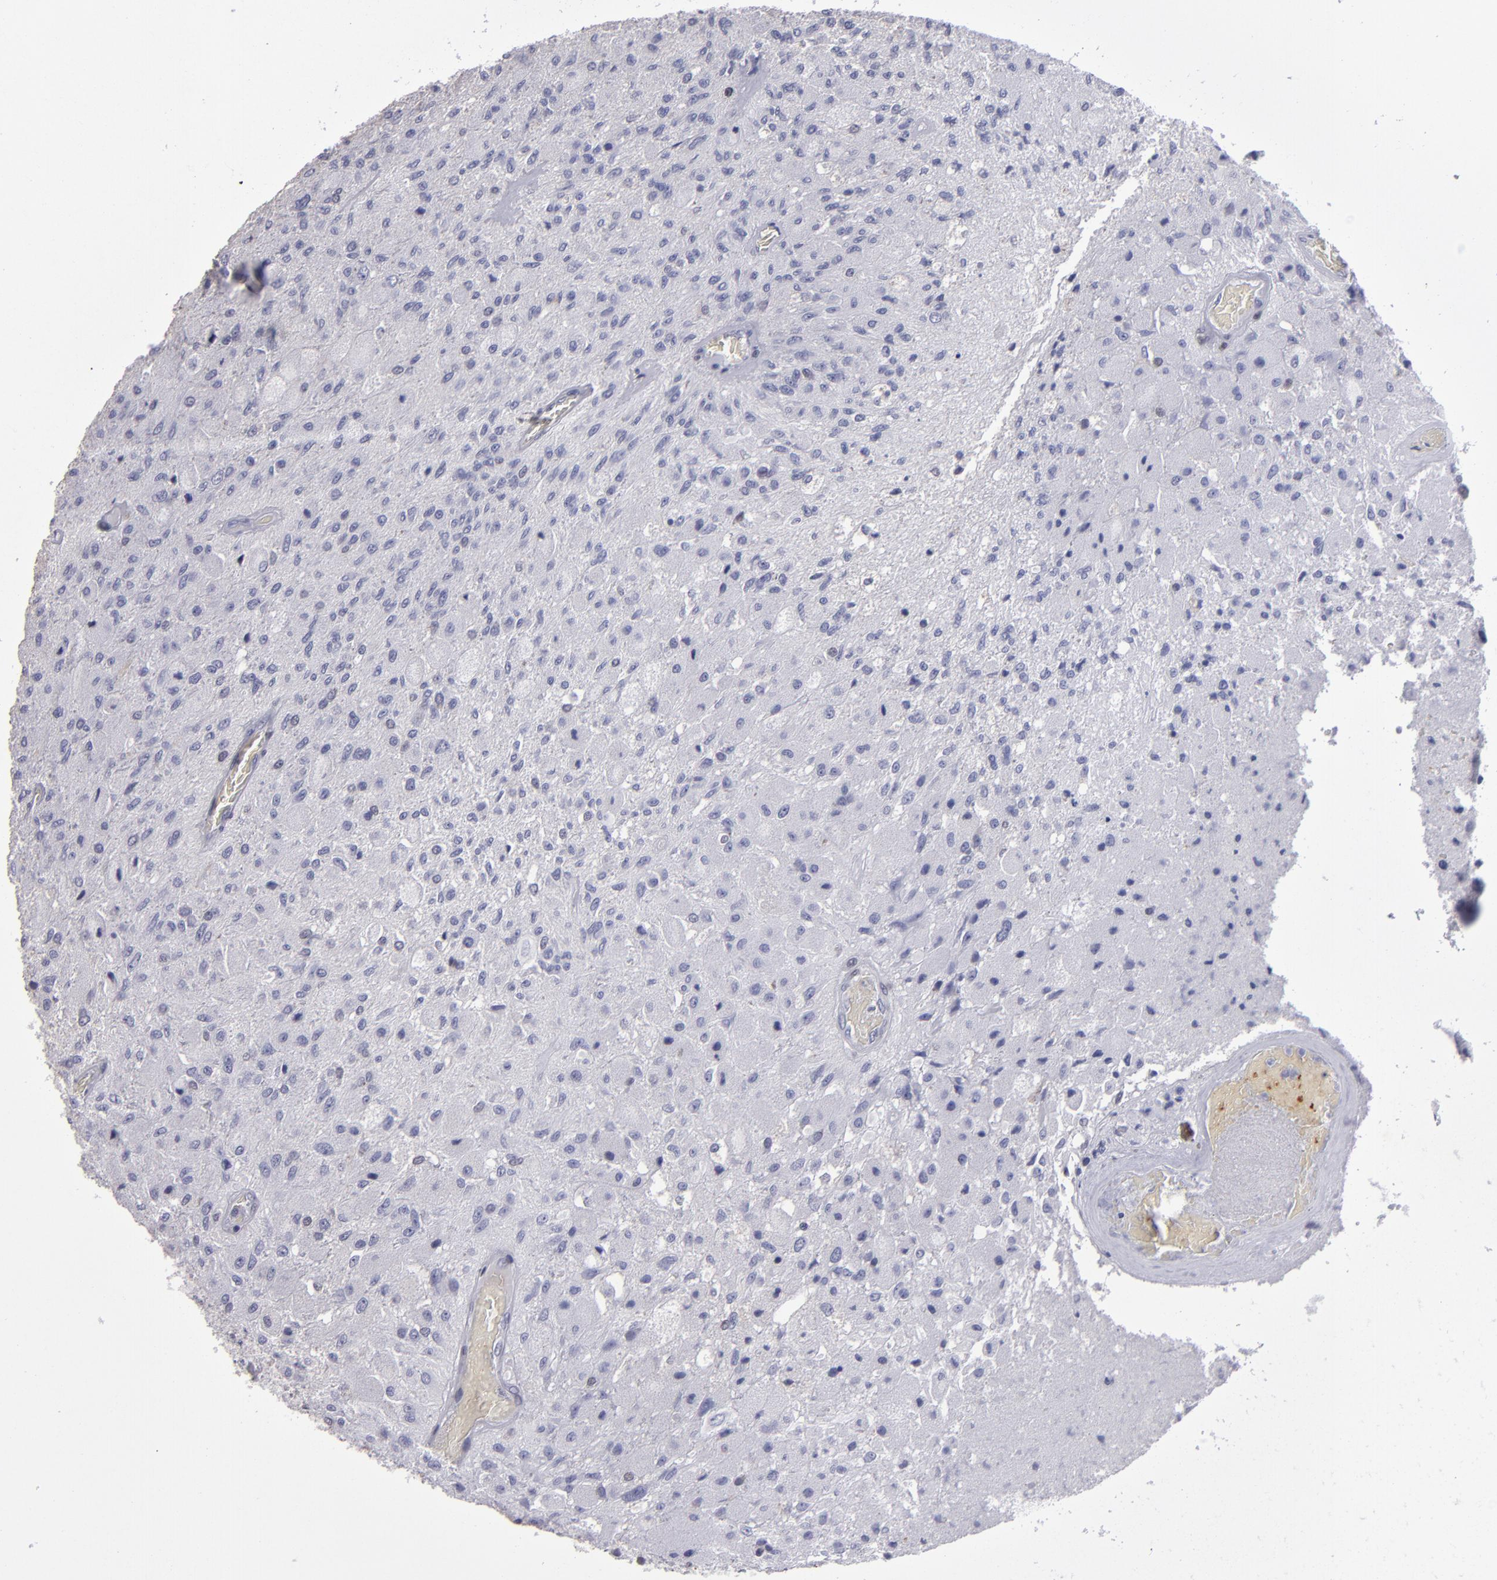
{"staining": {"intensity": "weak", "quantity": "<25%", "location": "cytoplasmic/membranous"}, "tissue": "glioma", "cell_type": "Tumor cells", "image_type": "cancer", "snomed": [{"axis": "morphology", "description": "Normal tissue, NOS"}, {"axis": "morphology", "description": "Glioma, malignant, High grade"}, {"axis": "topography", "description": "Cerebral cortex"}], "caption": "Human malignant glioma (high-grade) stained for a protein using IHC demonstrates no positivity in tumor cells.", "gene": "MGMT", "patient": {"sex": "male", "age": 77}}